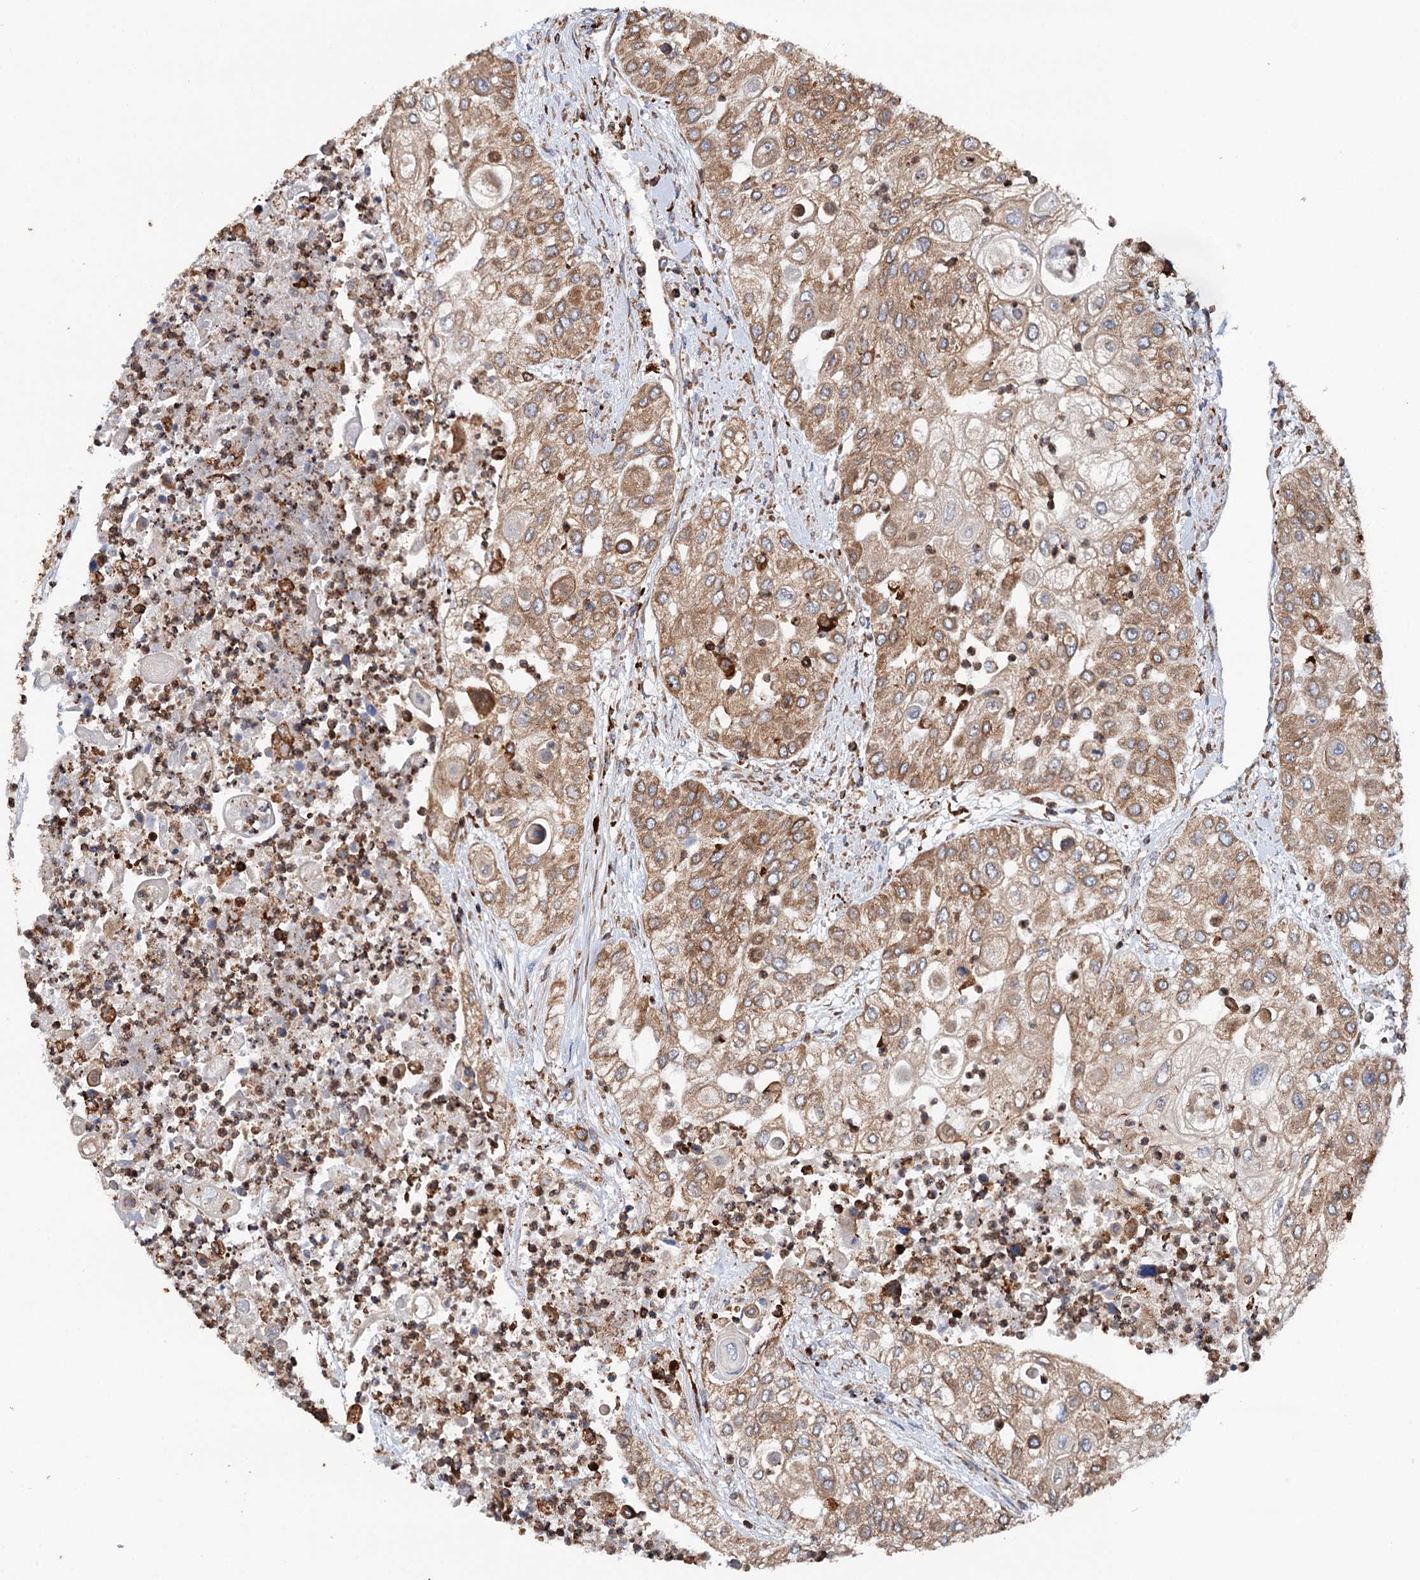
{"staining": {"intensity": "moderate", "quantity": ">75%", "location": "cytoplasmic/membranous"}, "tissue": "urothelial cancer", "cell_type": "Tumor cells", "image_type": "cancer", "snomed": [{"axis": "morphology", "description": "Urothelial carcinoma, High grade"}, {"axis": "topography", "description": "Urinary bladder"}], "caption": "A micrograph of human high-grade urothelial carcinoma stained for a protein displays moderate cytoplasmic/membranous brown staining in tumor cells.", "gene": "ERP29", "patient": {"sex": "female", "age": 79}}